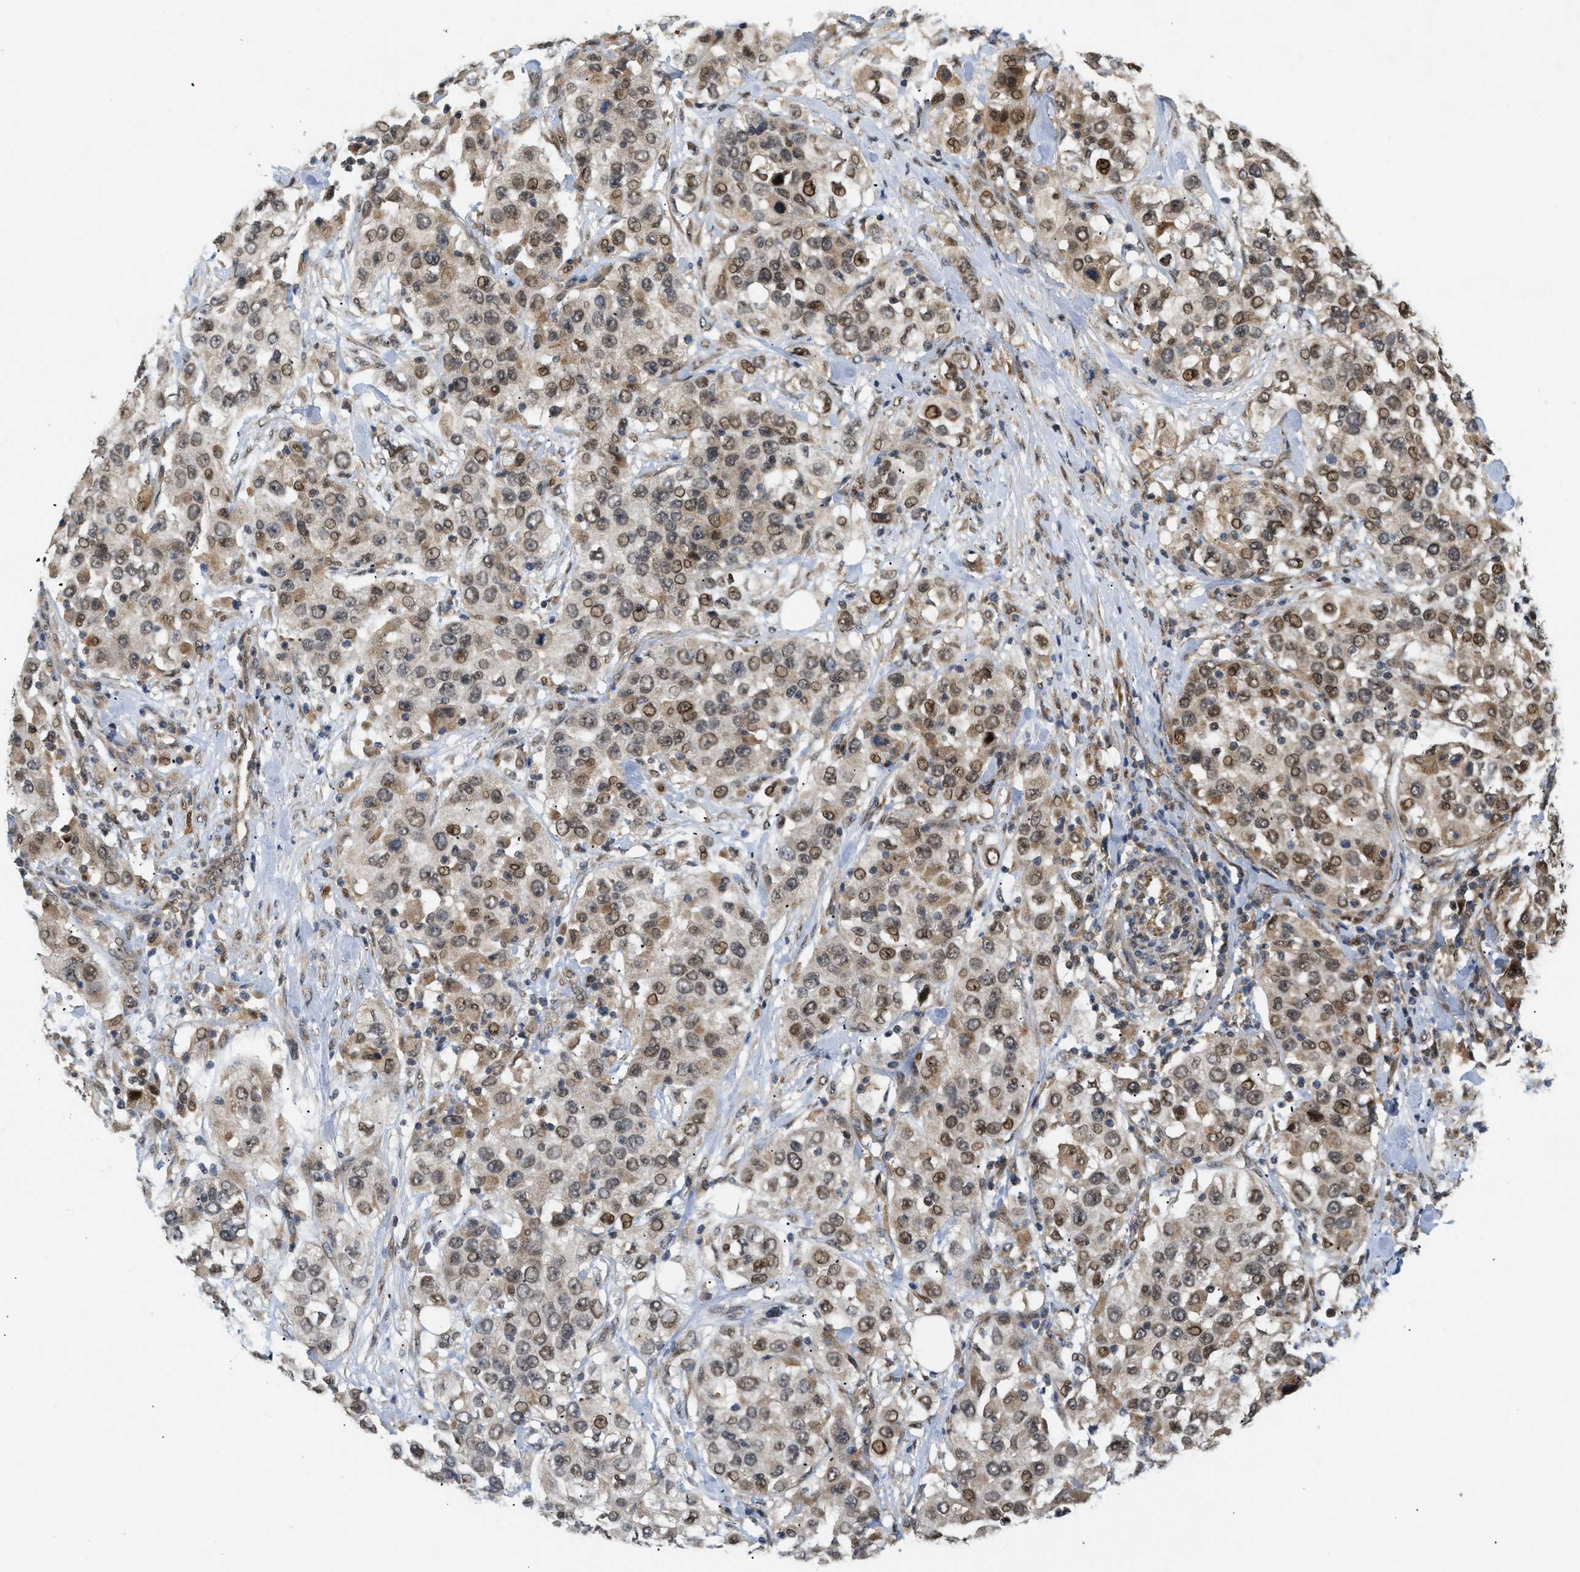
{"staining": {"intensity": "moderate", "quantity": "25%-75%", "location": "cytoplasmic/membranous,nuclear"}, "tissue": "urothelial cancer", "cell_type": "Tumor cells", "image_type": "cancer", "snomed": [{"axis": "morphology", "description": "Urothelial carcinoma, High grade"}, {"axis": "topography", "description": "Urinary bladder"}], "caption": "Protein expression analysis of urothelial cancer exhibits moderate cytoplasmic/membranous and nuclear staining in approximately 25%-75% of tumor cells.", "gene": "PDGFB", "patient": {"sex": "female", "age": 80}}